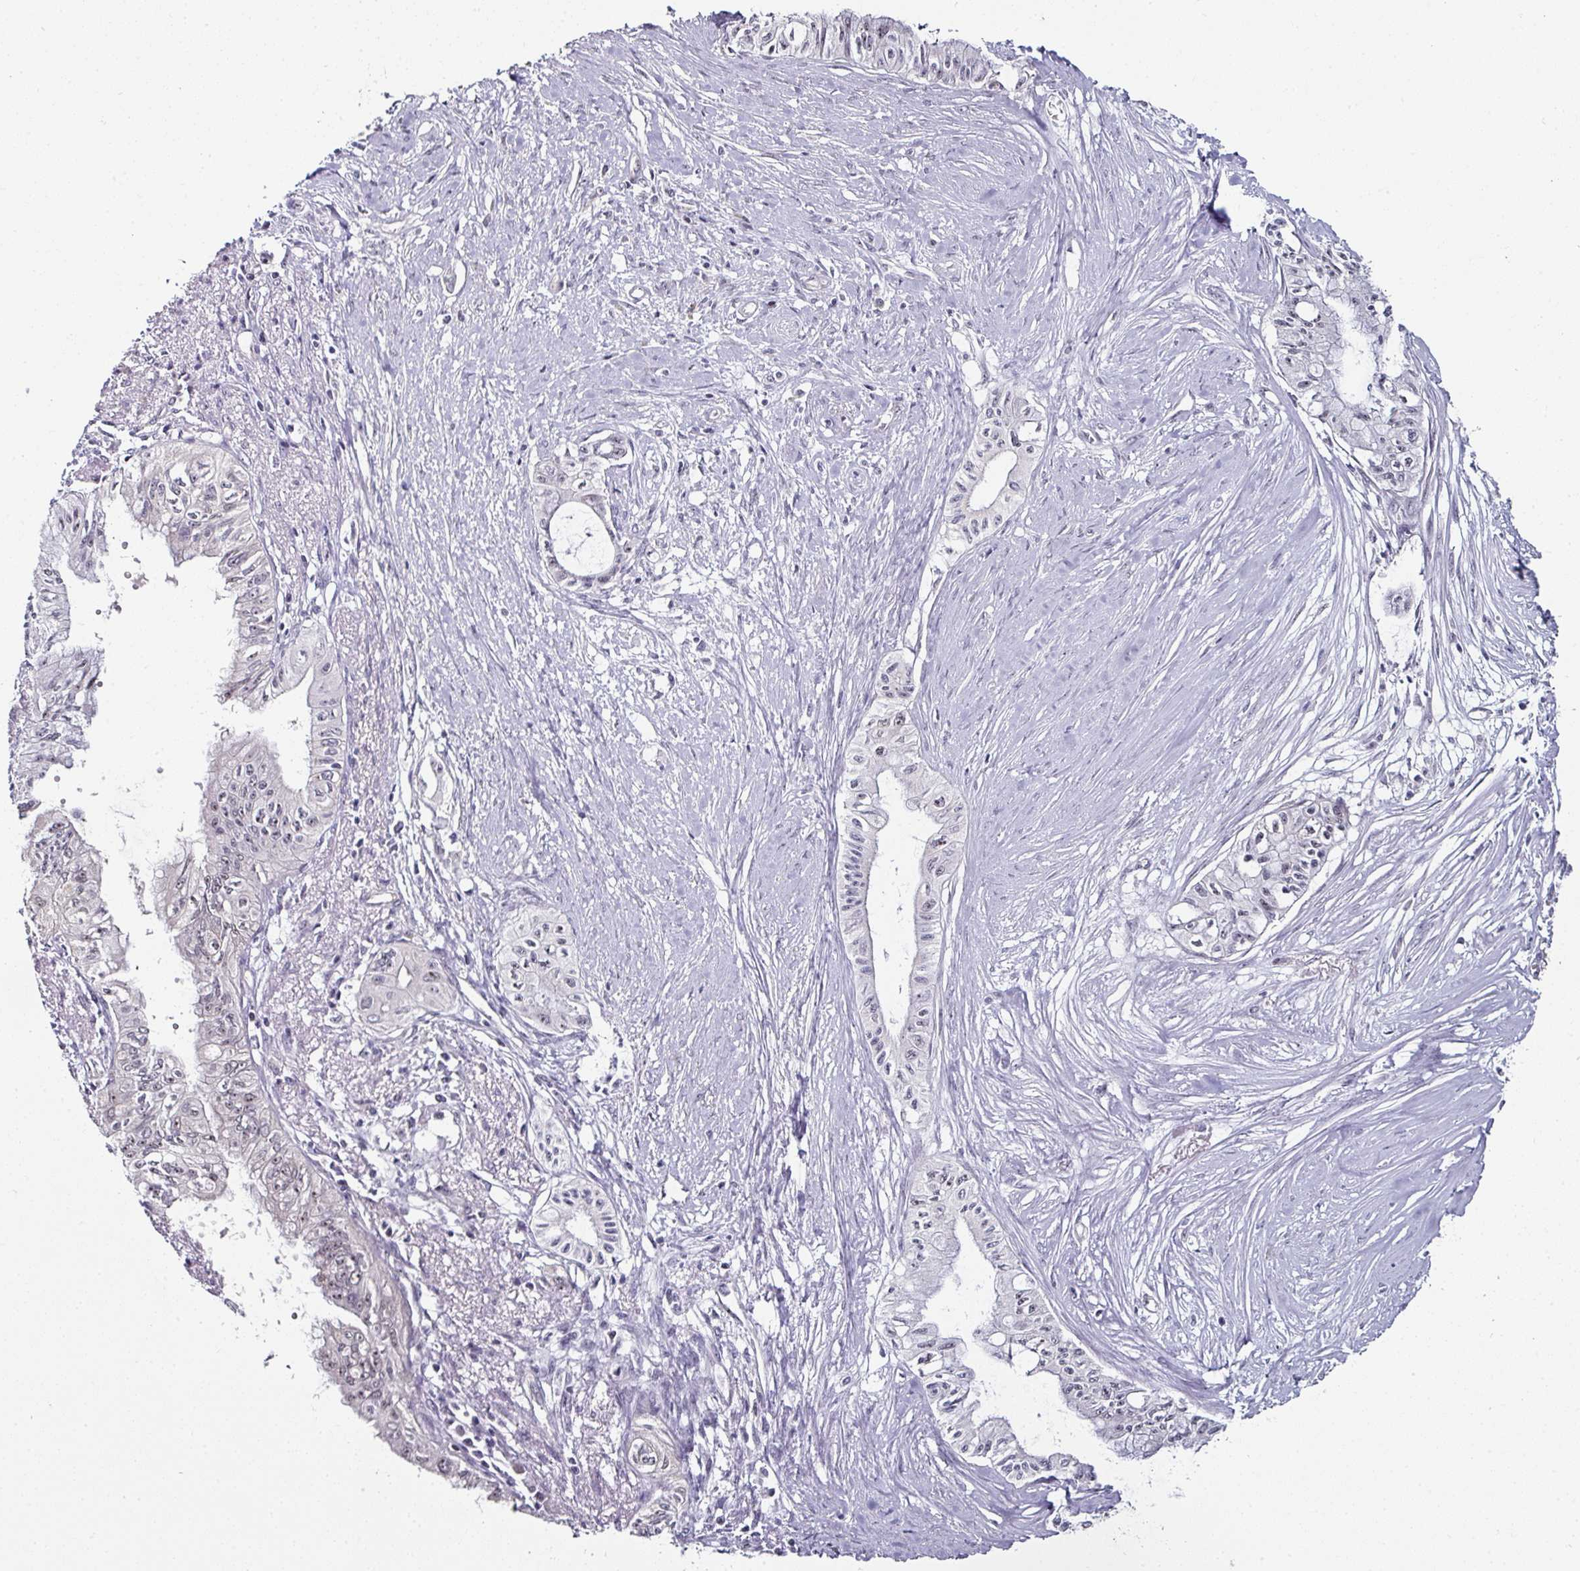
{"staining": {"intensity": "negative", "quantity": "none", "location": "none"}, "tissue": "pancreatic cancer", "cell_type": "Tumor cells", "image_type": "cancer", "snomed": [{"axis": "morphology", "description": "Adenocarcinoma, NOS"}, {"axis": "topography", "description": "Pancreas"}], "caption": "There is no significant positivity in tumor cells of pancreatic adenocarcinoma.", "gene": "NACC2", "patient": {"sex": "male", "age": 71}}